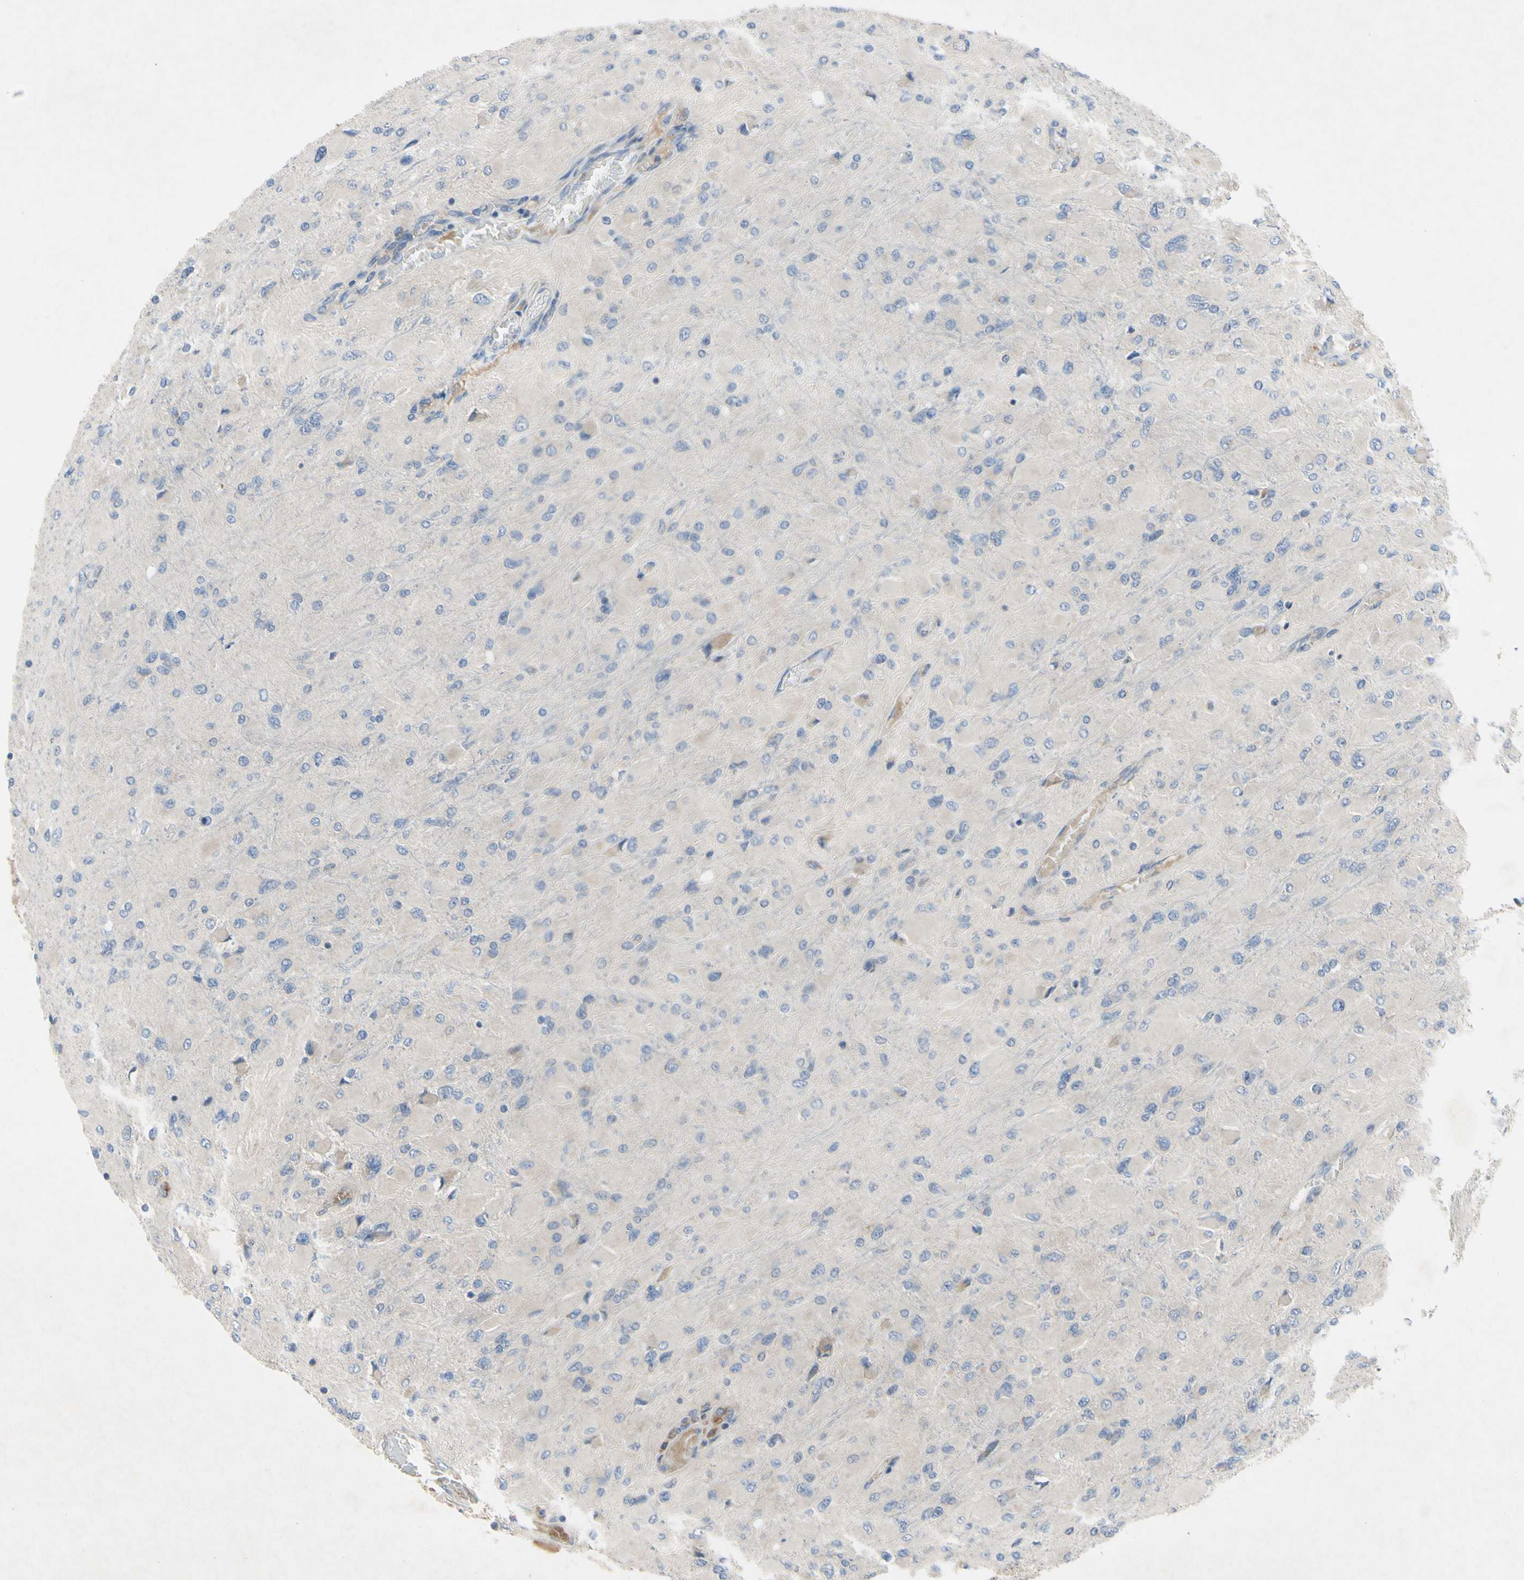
{"staining": {"intensity": "negative", "quantity": "none", "location": "none"}, "tissue": "glioma", "cell_type": "Tumor cells", "image_type": "cancer", "snomed": [{"axis": "morphology", "description": "Glioma, malignant, High grade"}, {"axis": "topography", "description": "Cerebral cortex"}], "caption": "Protein analysis of malignant glioma (high-grade) exhibits no significant expression in tumor cells. The staining is performed using DAB brown chromogen with nuclei counter-stained in using hematoxylin.", "gene": "XIAP", "patient": {"sex": "female", "age": 36}}